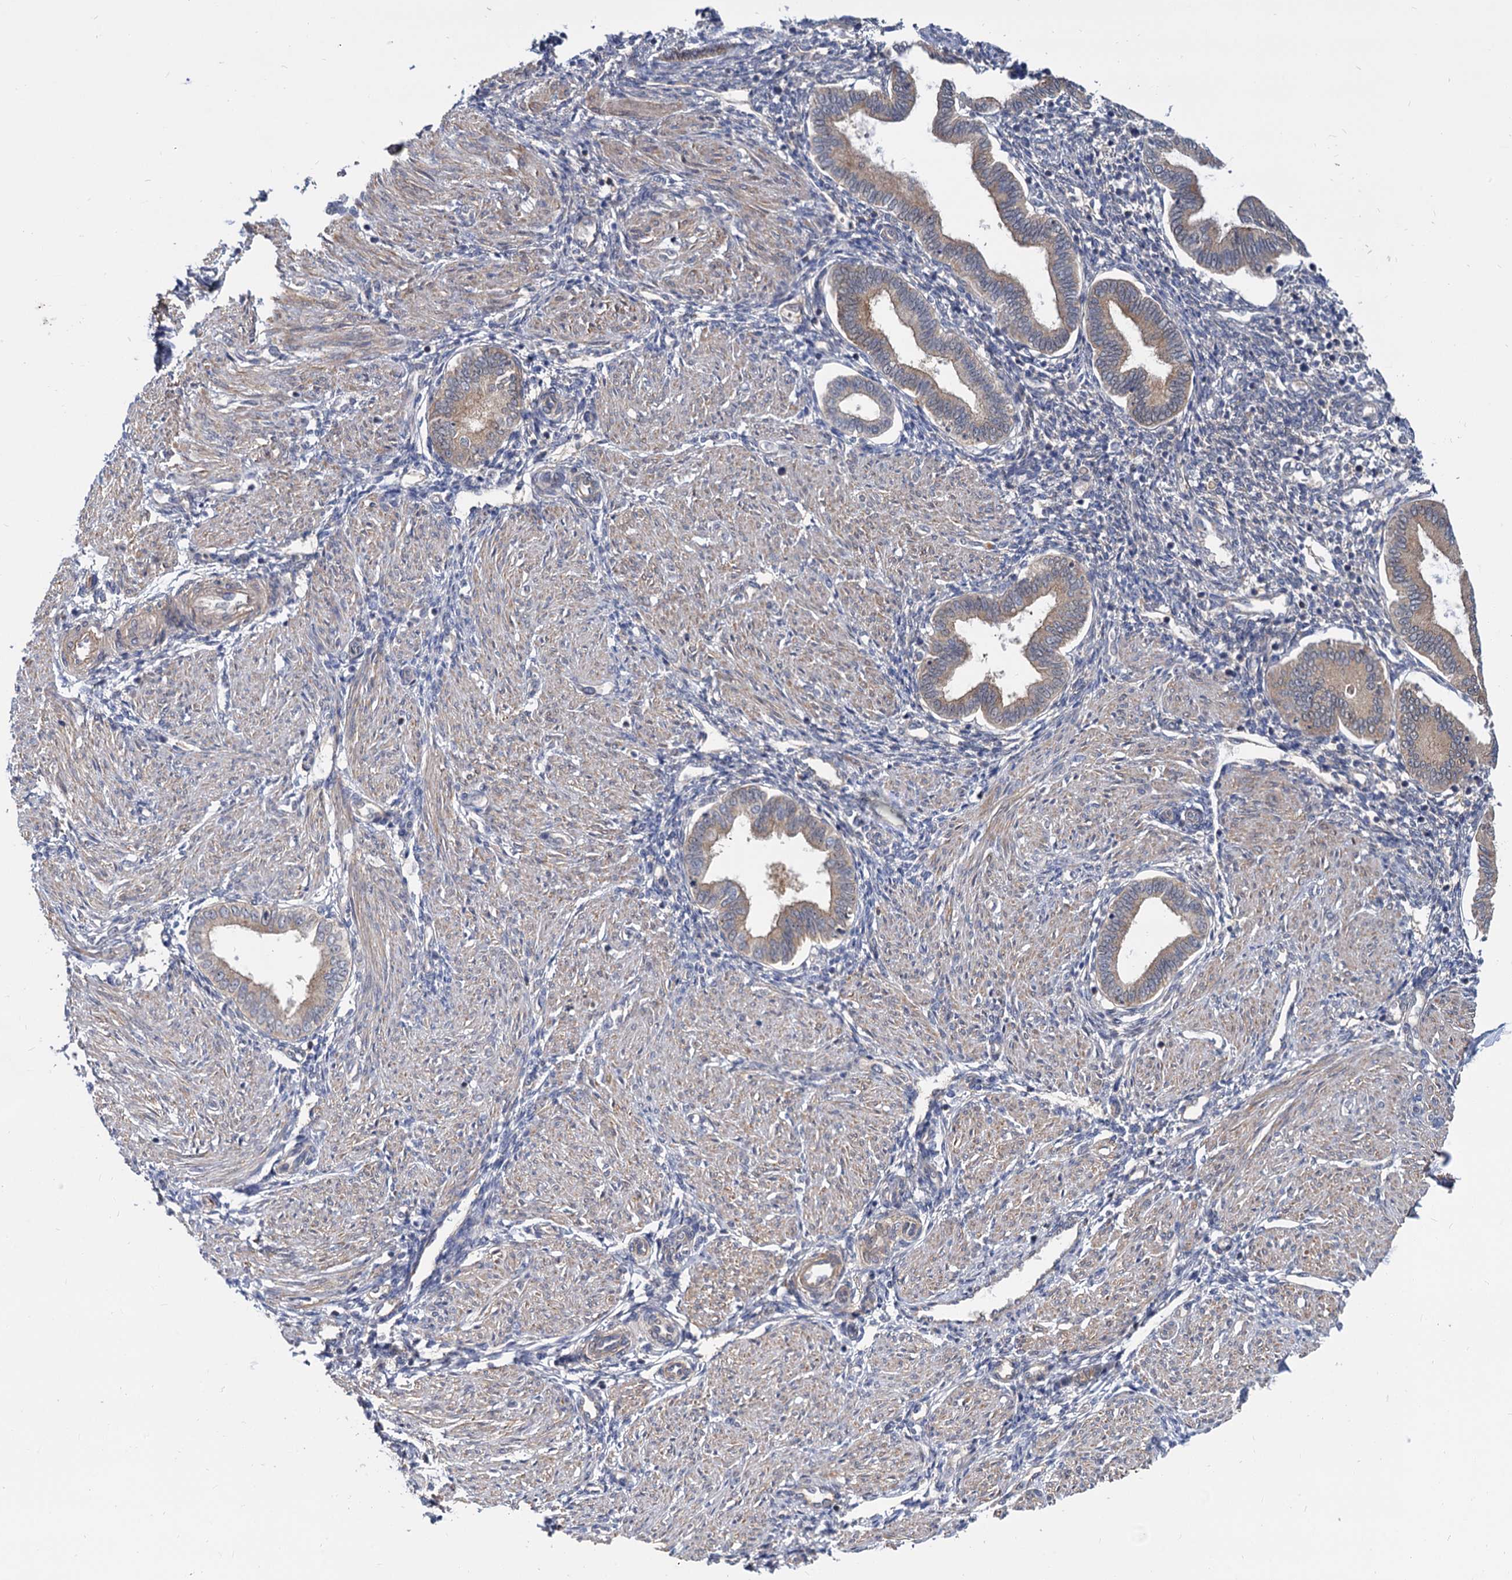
{"staining": {"intensity": "weak", "quantity": "<25%", "location": "cytoplasmic/membranous"}, "tissue": "endometrium", "cell_type": "Cells in endometrial stroma", "image_type": "normal", "snomed": [{"axis": "morphology", "description": "Normal tissue, NOS"}, {"axis": "topography", "description": "Endometrium"}], "caption": "Image shows no significant protein expression in cells in endometrial stroma of normal endometrium.", "gene": "SNX15", "patient": {"sex": "female", "age": 53}}